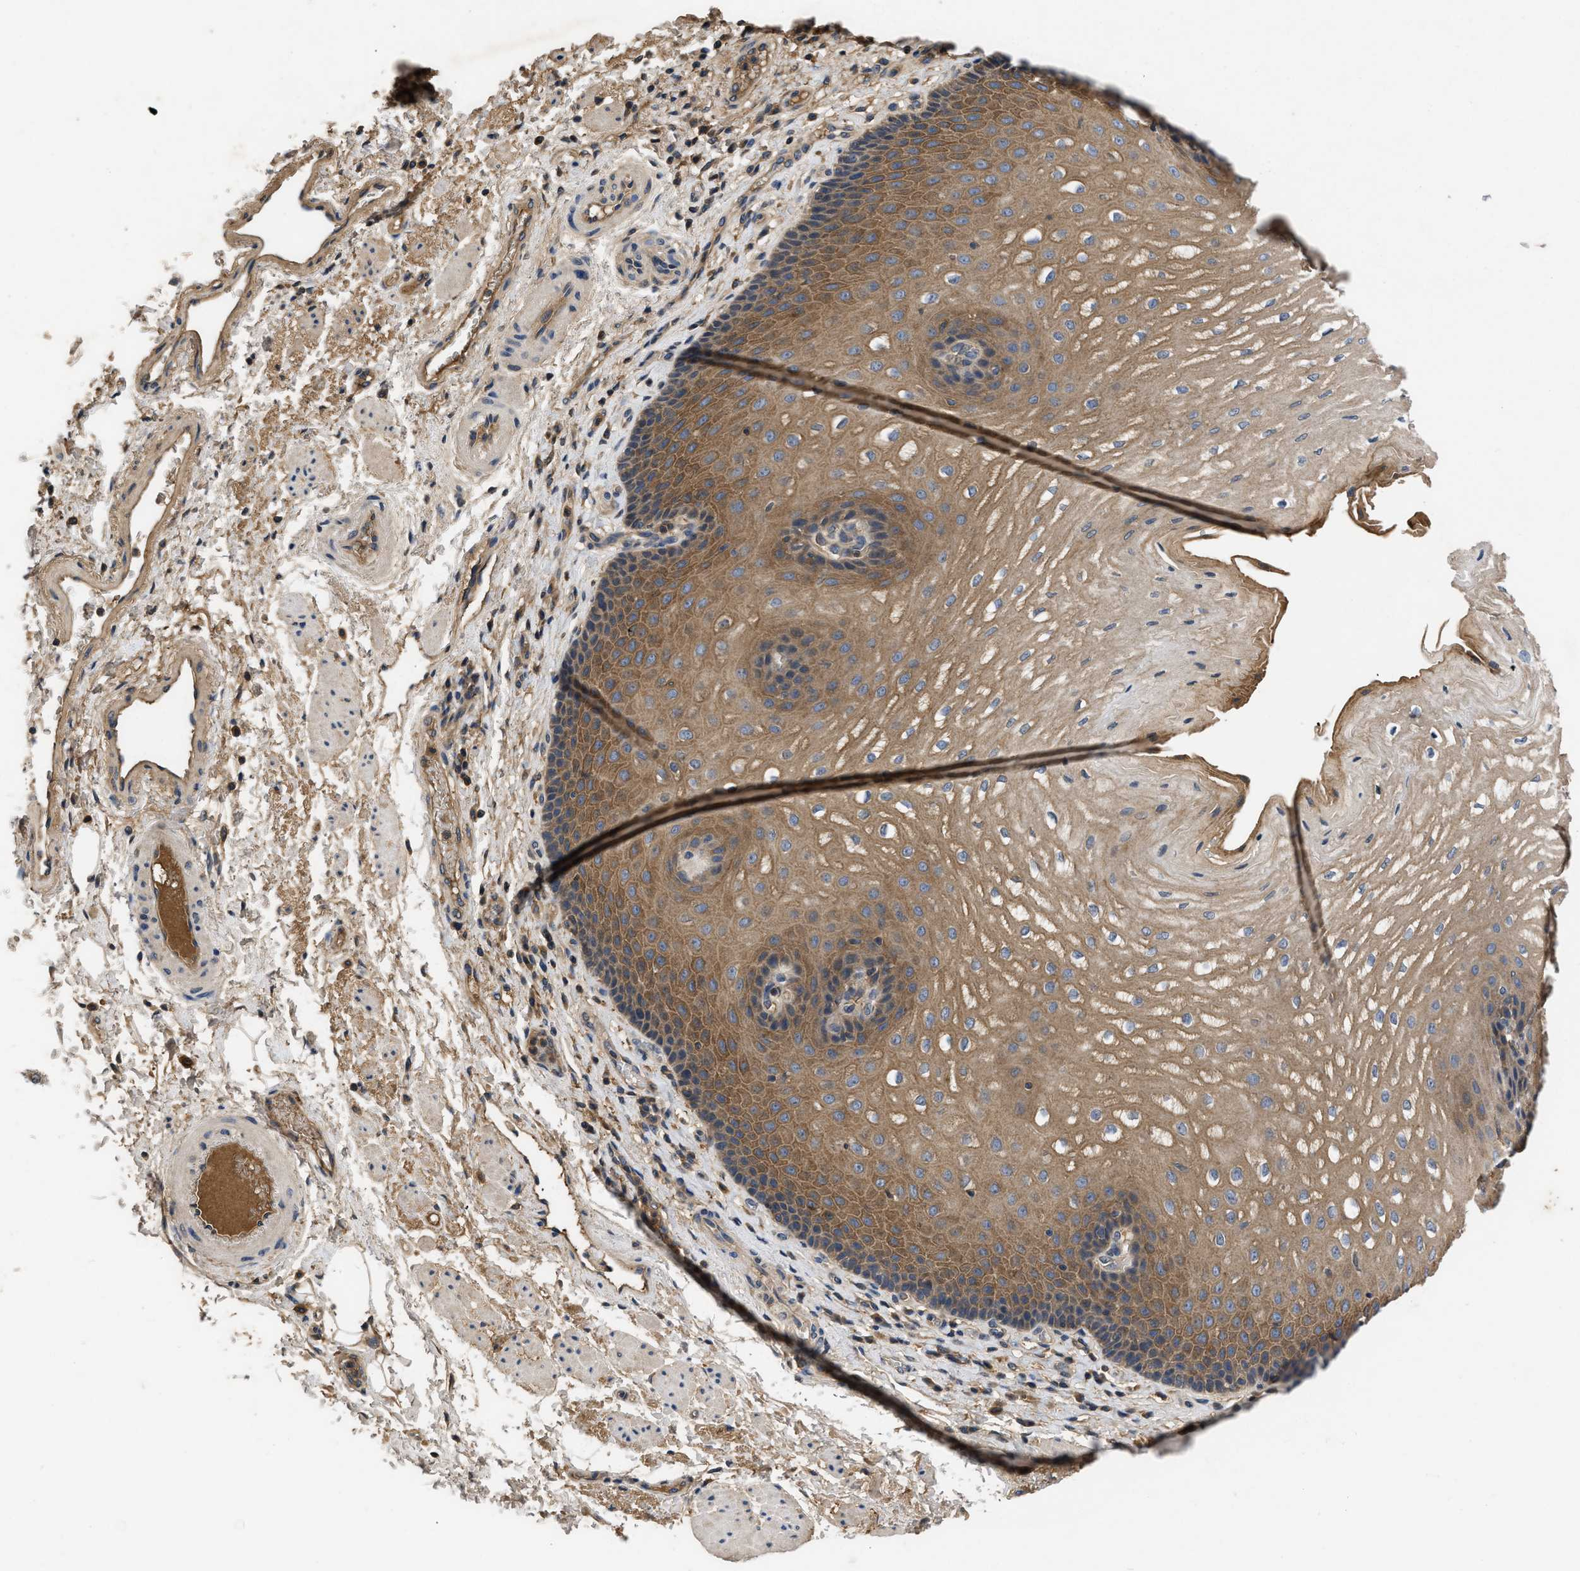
{"staining": {"intensity": "moderate", "quantity": ">75%", "location": "cytoplasmic/membranous"}, "tissue": "esophagus", "cell_type": "Squamous epithelial cells", "image_type": "normal", "snomed": [{"axis": "morphology", "description": "Normal tissue, NOS"}, {"axis": "topography", "description": "Esophagus"}], "caption": "Protein analysis of benign esophagus displays moderate cytoplasmic/membranous positivity in about >75% of squamous epithelial cells.", "gene": "VPS4A", "patient": {"sex": "male", "age": 54}}